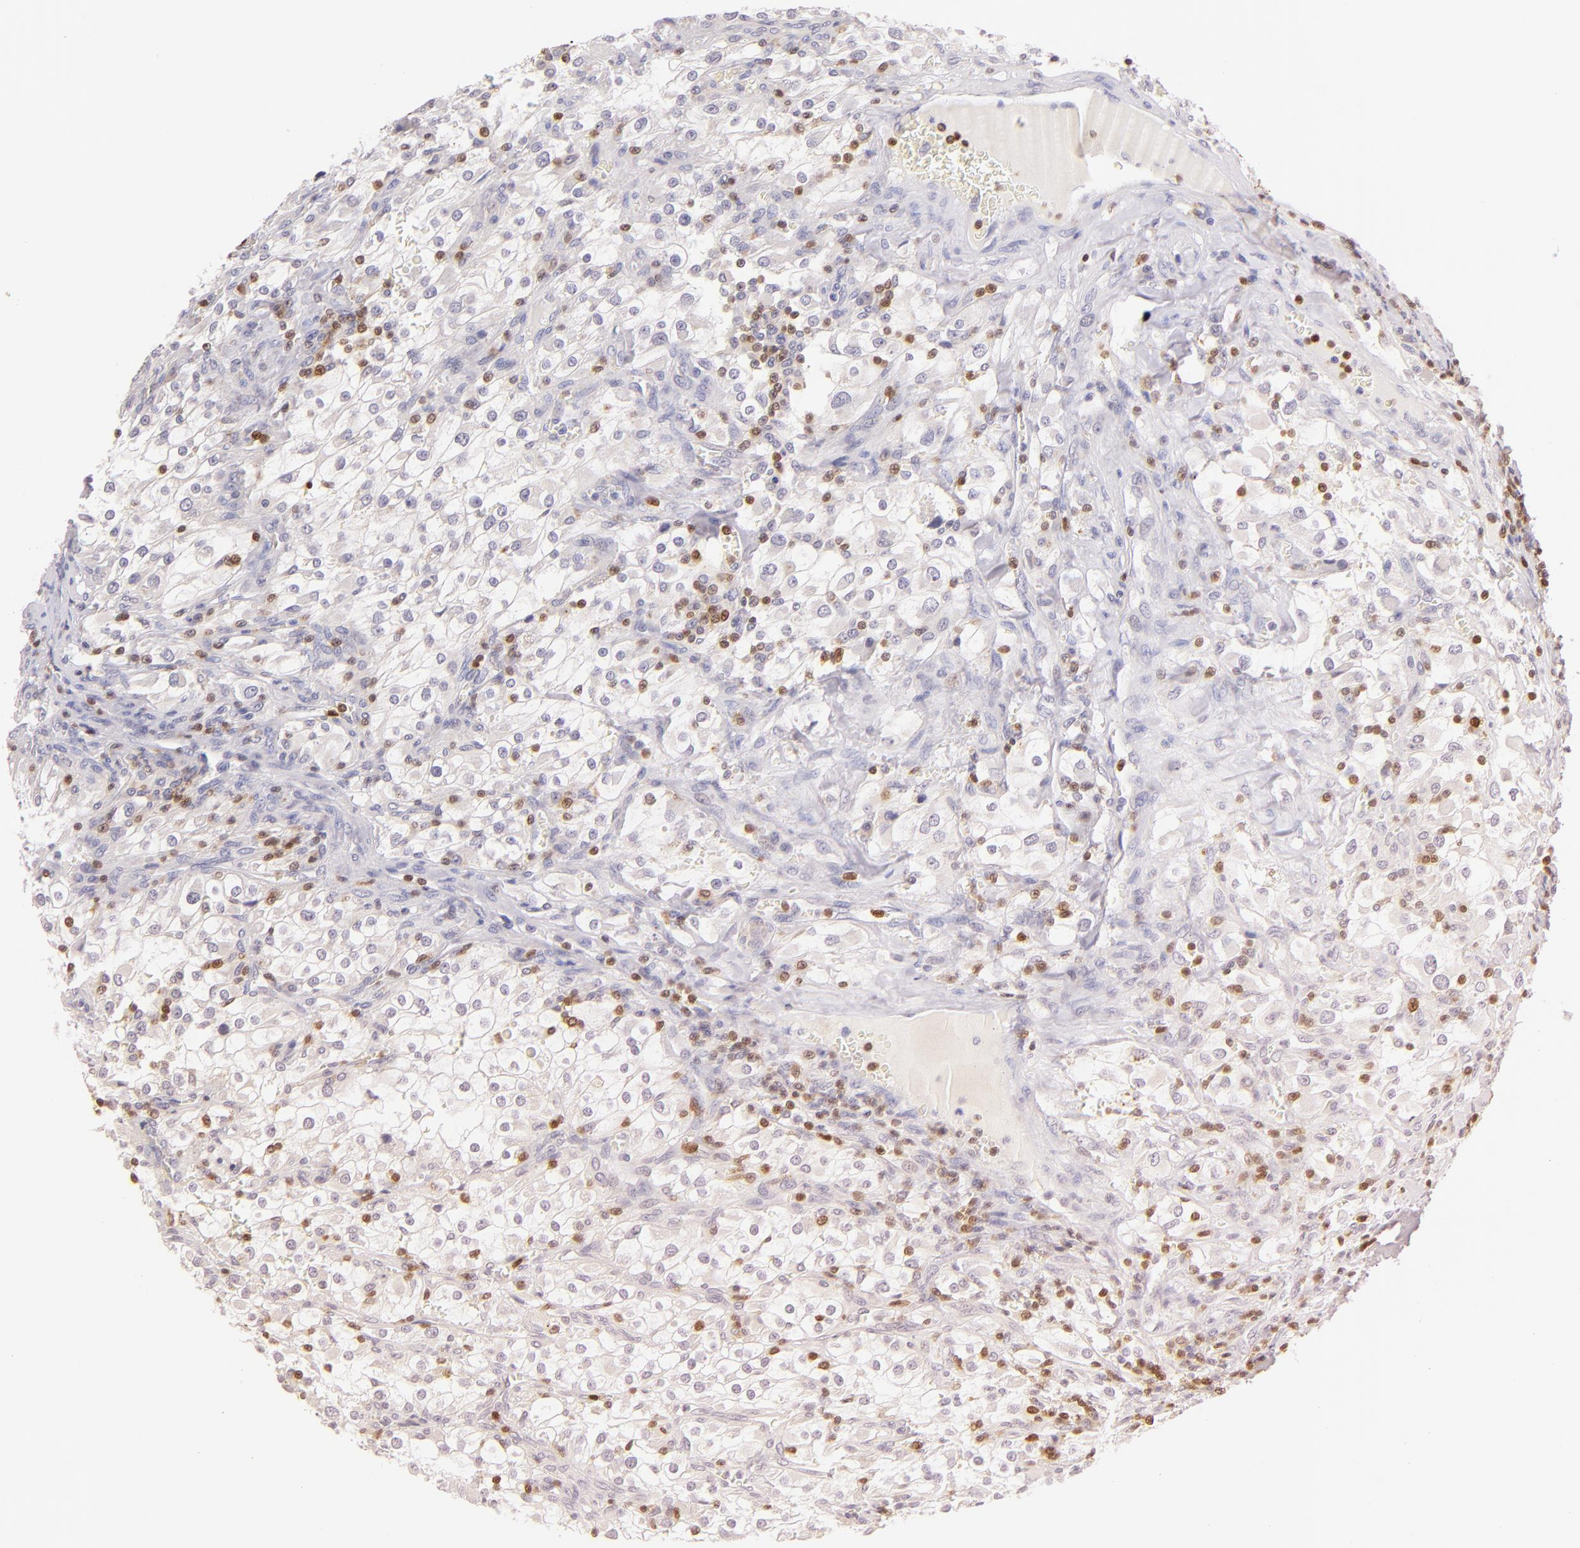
{"staining": {"intensity": "weak", "quantity": "<25%", "location": "cytoplasmic/membranous"}, "tissue": "renal cancer", "cell_type": "Tumor cells", "image_type": "cancer", "snomed": [{"axis": "morphology", "description": "Adenocarcinoma, NOS"}, {"axis": "topography", "description": "Kidney"}], "caption": "Tumor cells show no significant protein expression in renal adenocarcinoma.", "gene": "ZAP70", "patient": {"sex": "female", "age": 52}}